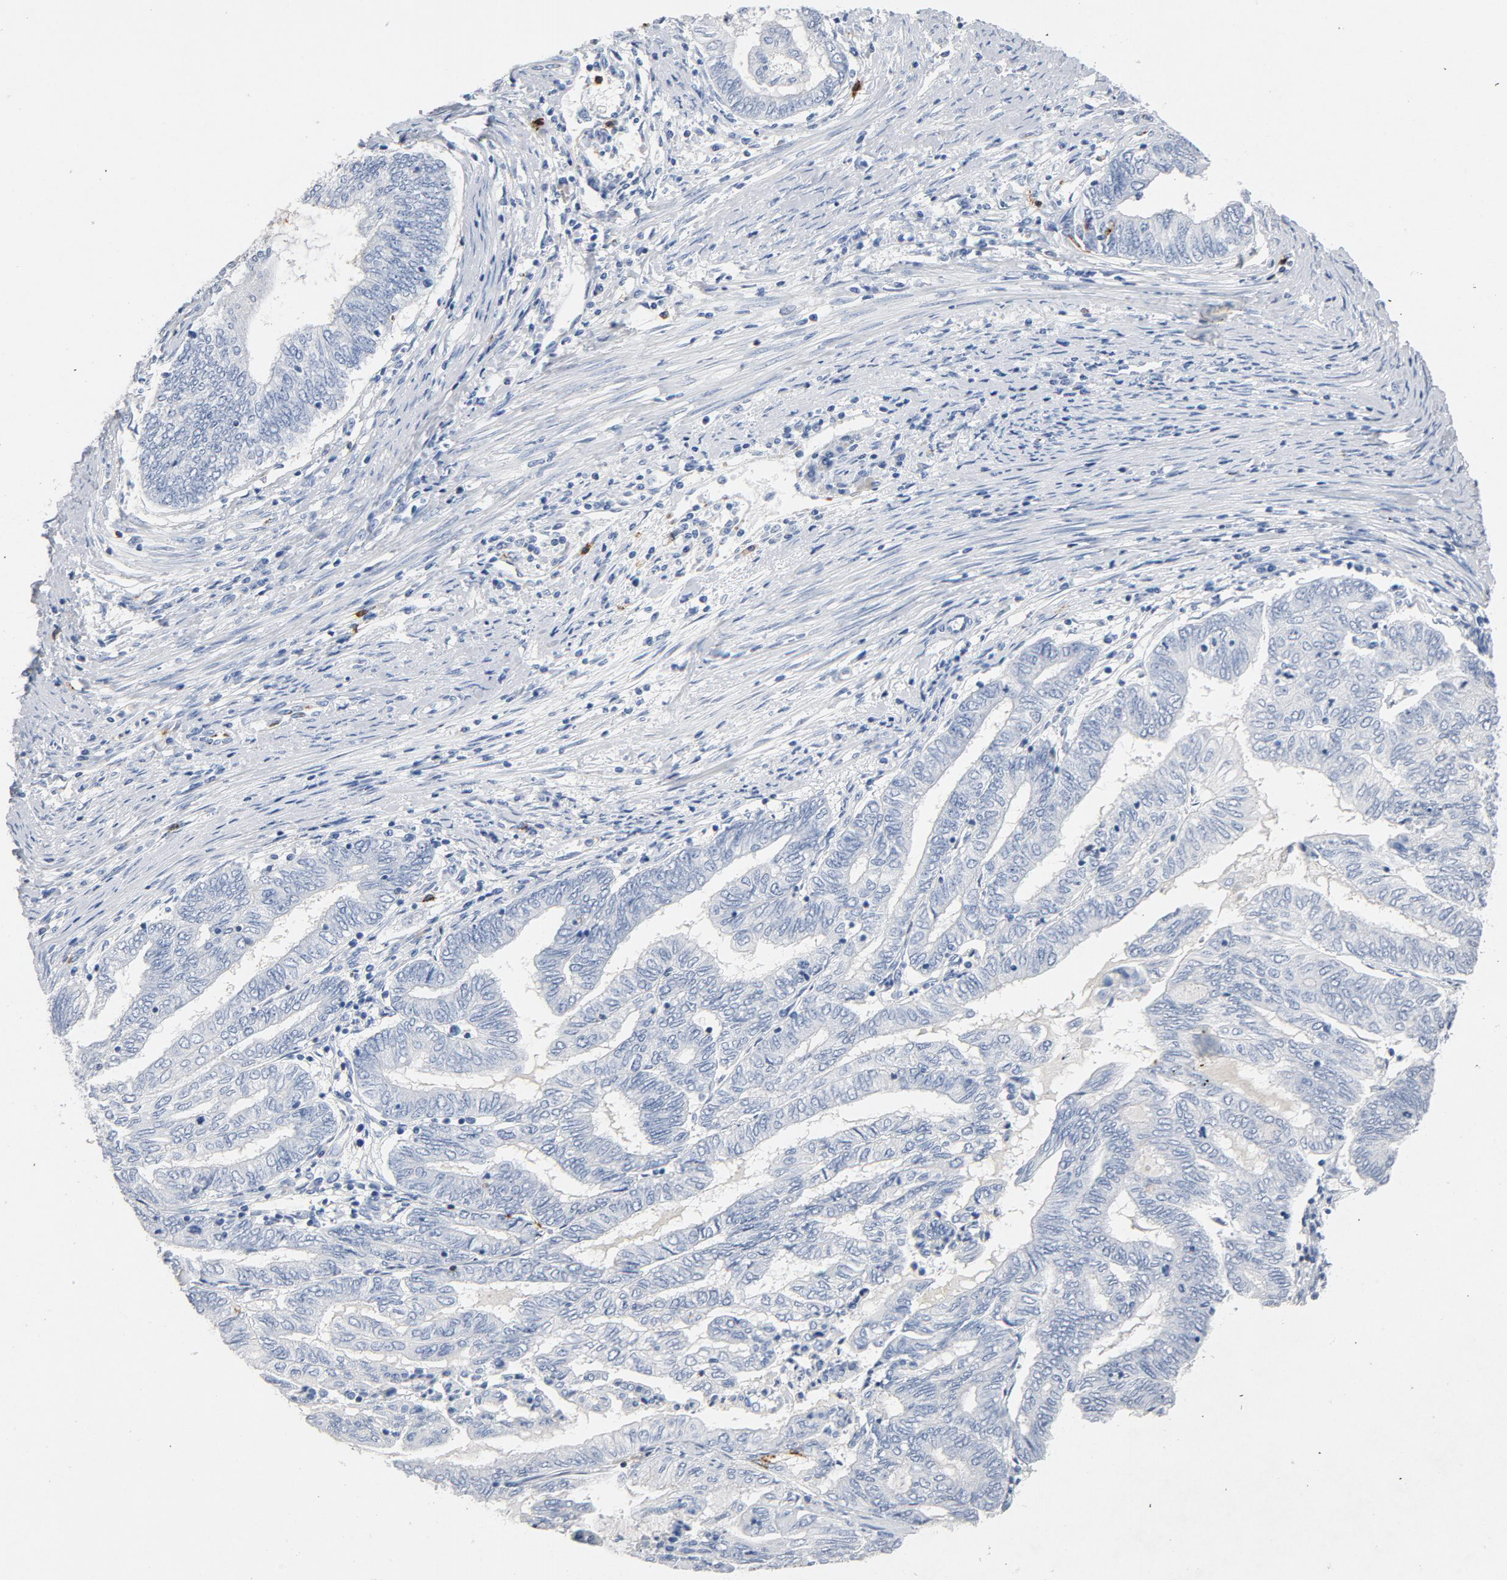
{"staining": {"intensity": "negative", "quantity": "none", "location": "none"}, "tissue": "endometrial cancer", "cell_type": "Tumor cells", "image_type": "cancer", "snomed": [{"axis": "morphology", "description": "Adenocarcinoma, NOS"}, {"axis": "topography", "description": "Uterus"}, {"axis": "topography", "description": "Endometrium"}], "caption": "There is no significant expression in tumor cells of endometrial cancer (adenocarcinoma). (DAB (3,3'-diaminobenzidine) immunohistochemistry (IHC) visualized using brightfield microscopy, high magnification).", "gene": "PTPRB", "patient": {"sex": "female", "age": 70}}